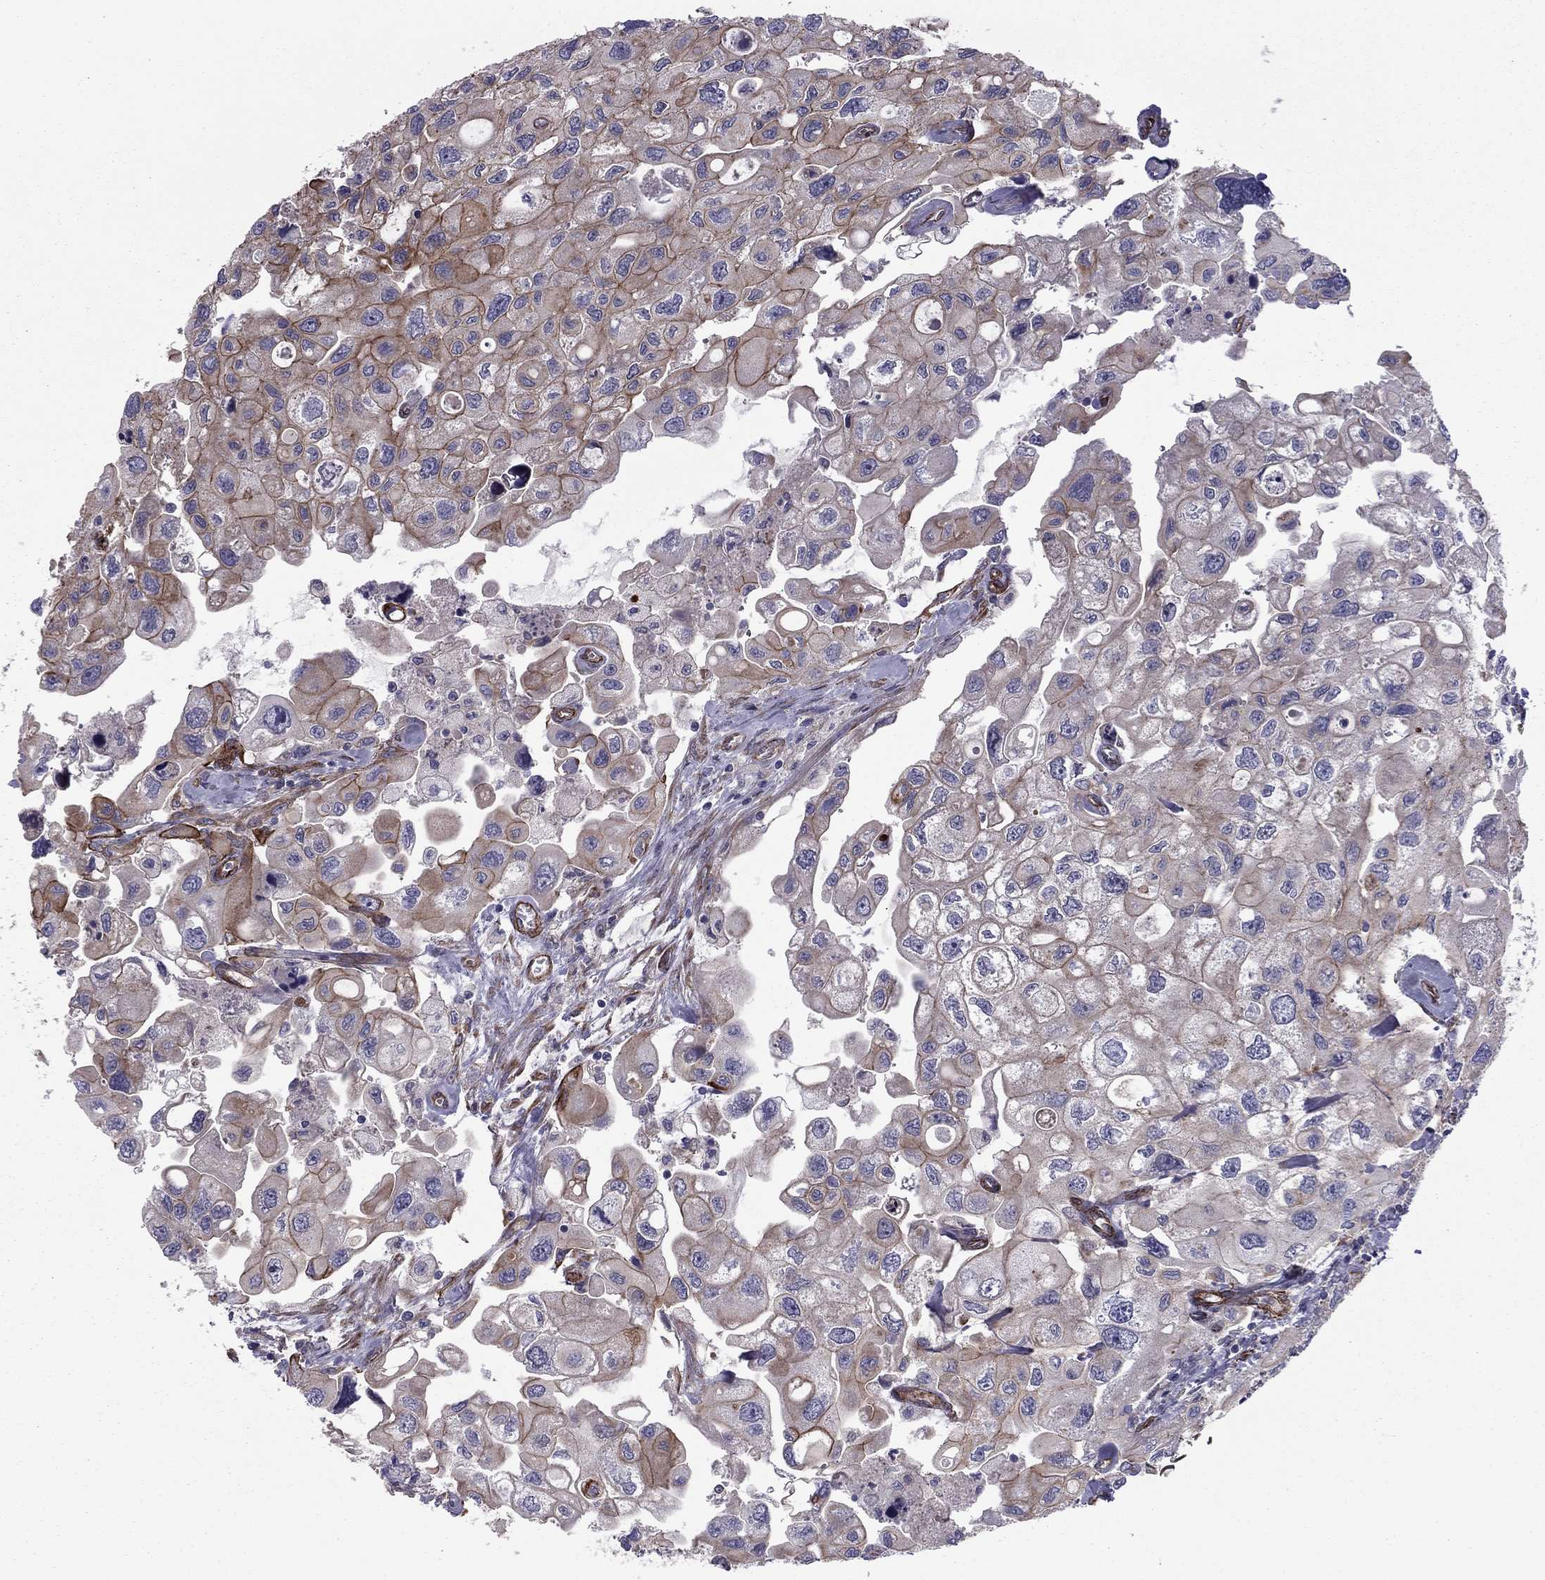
{"staining": {"intensity": "moderate", "quantity": "<25%", "location": "cytoplasmic/membranous"}, "tissue": "urothelial cancer", "cell_type": "Tumor cells", "image_type": "cancer", "snomed": [{"axis": "morphology", "description": "Urothelial carcinoma, High grade"}, {"axis": "topography", "description": "Urinary bladder"}], "caption": "Protein positivity by immunohistochemistry reveals moderate cytoplasmic/membranous expression in about <25% of tumor cells in urothelial cancer.", "gene": "SHMT1", "patient": {"sex": "male", "age": 59}}